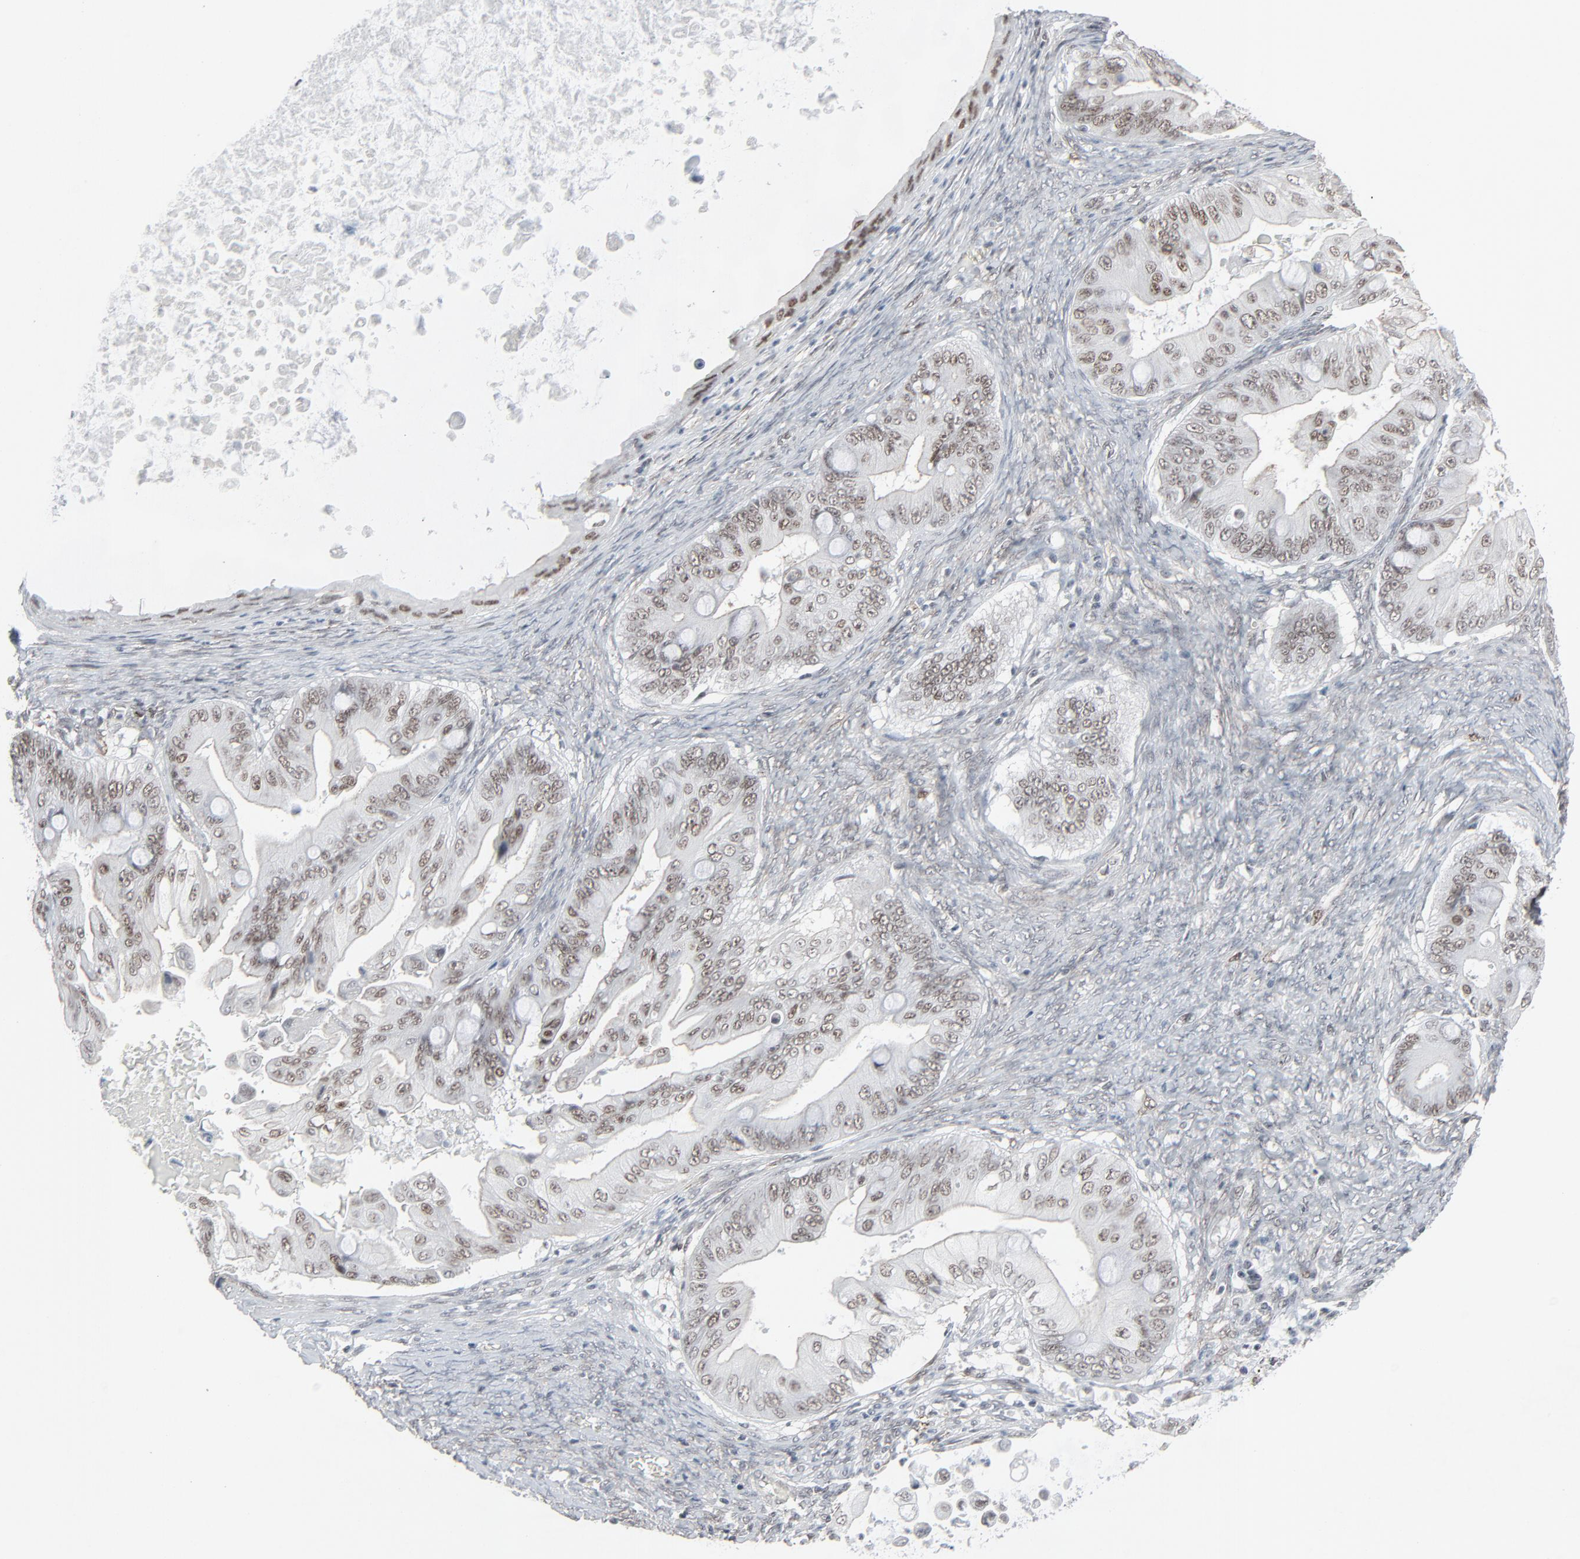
{"staining": {"intensity": "moderate", "quantity": "25%-75%", "location": "nuclear"}, "tissue": "ovarian cancer", "cell_type": "Tumor cells", "image_type": "cancer", "snomed": [{"axis": "morphology", "description": "Cystadenocarcinoma, mucinous, NOS"}, {"axis": "topography", "description": "Ovary"}], "caption": "Mucinous cystadenocarcinoma (ovarian) was stained to show a protein in brown. There is medium levels of moderate nuclear positivity in about 25%-75% of tumor cells. The staining is performed using DAB brown chromogen to label protein expression. The nuclei are counter-stained blue using hematoxylin.", "gene": "FBXO28", "patient": {"sex": "female", "age": 37}}